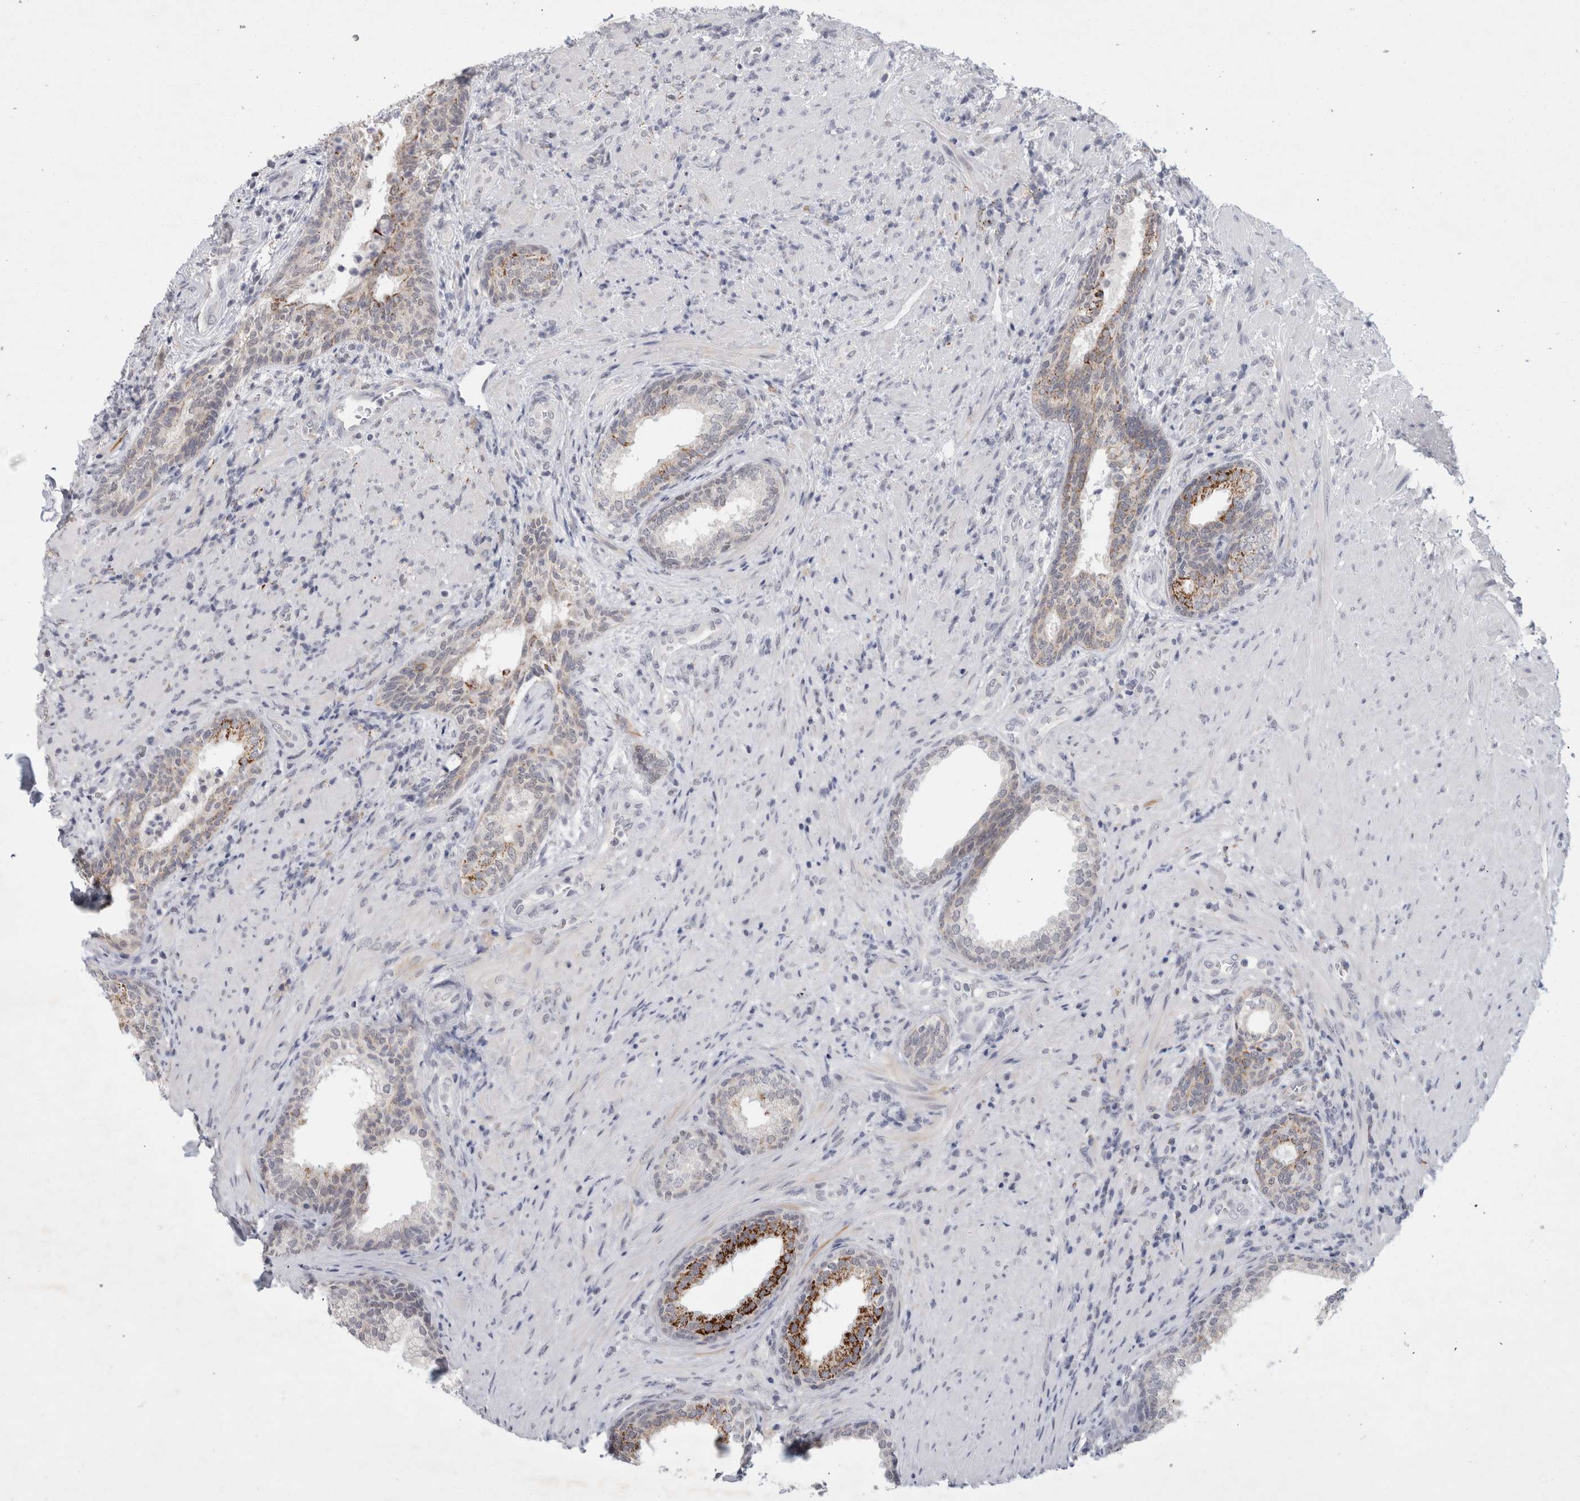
{"staining": {"intensity": "strong", "quantity": "25%-75%", "location": "cytoplasmic/membranous"}, "tissue": "prostate", "cell_type": "Glandular cells", "image_type": "normal", "snomed": [{"axis": "morphology", "description": "Normal tissue, NOS"}, {"axis": "topography", "description": "Prostate"}], "caption": "Immunohistochemistry (IHC) (DAB) staining of normal prostate displays strong cytoplasmic/membranous protein positivity in approximately 25%-75% of glandular cells.", "gene": "NIPA1", "patient": {"sex": "male", "age": 76}}